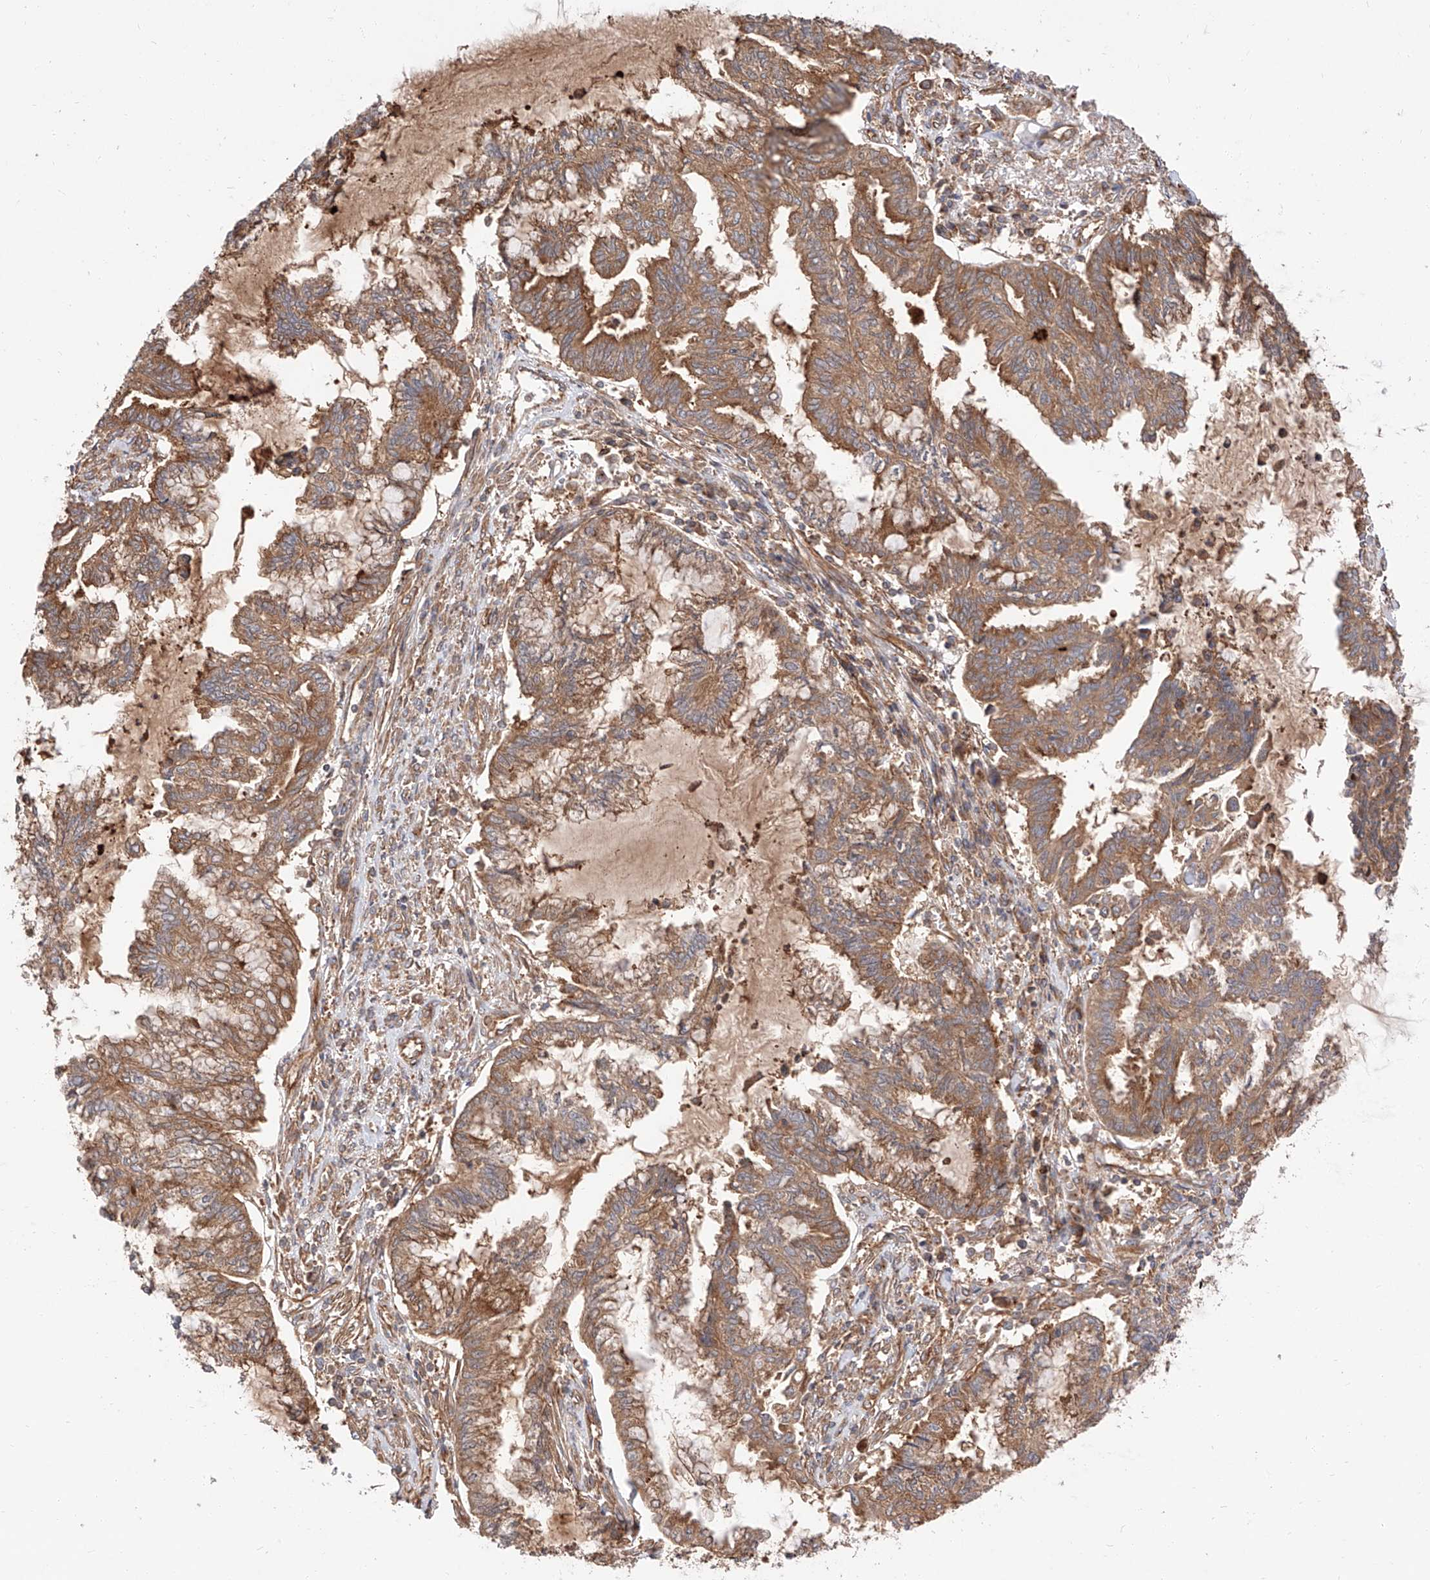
{"staining": {"intensity": "moderate", "quantity": ">75%", "location": "cytoplasmic/membranous"}, "tissue": "endometrial cancer", "cell_type": "Tumor cells", "image_type": "cancer", "snomed": [{"axis": "morphology", "description": "Adenocarcinoma, NOS"}, {"axis": "topography", "description": "Endometrium"}], "caption": "Human endometrial adenocarcinoma stained with a protein marker reveals moderate staining in tumor cells.", "gene": "ISCA2", "patient": {"sex": "female", "age": 86}}